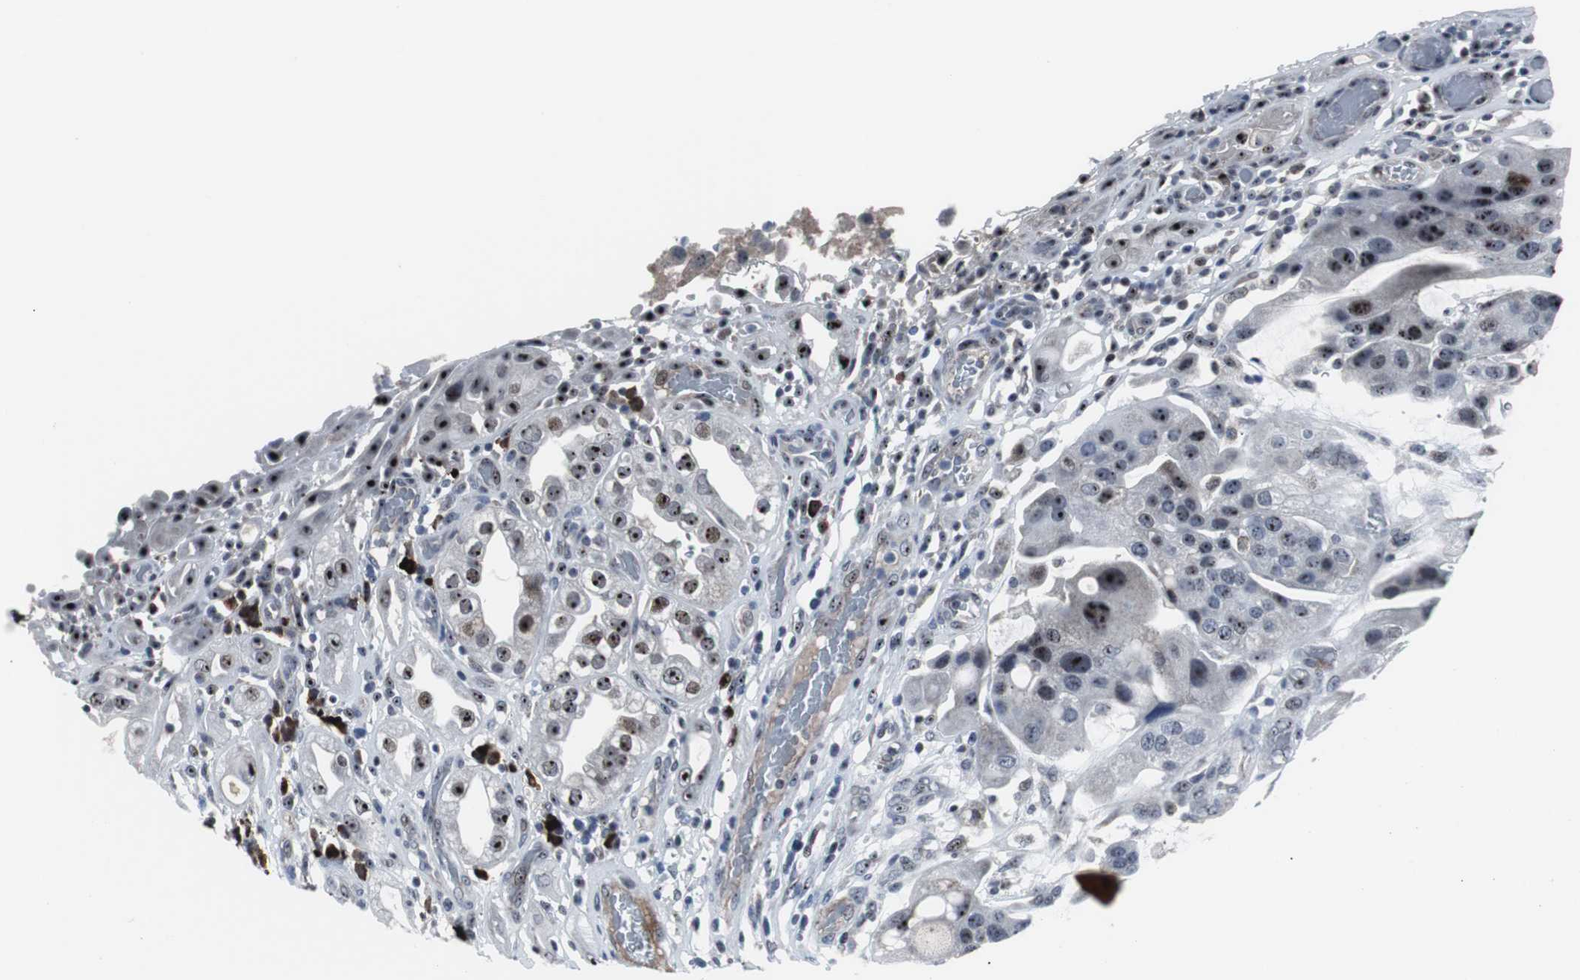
{"staining": {"intensity": "moderate", "quantity": "25%-75%", "location": "nuclear"}, "tissue": "urothelial cancer", "cell_type": "Tumor cells", "image_type": "cancer", "snomed": [{"axis": "morphology", "description": "Urothelial carcinoma, High grade"}, {"axis": "topography", "description": "Urinary bladder"}], "caption": "Urothelial carcinoma (high-grade) stained with immunohistochemistry (IHC) shows moderate nuclear staining in approximately 25%-75% of tumor cells.", "gene": "DOK1", "patient": {"sex": "female", "age": 64}}